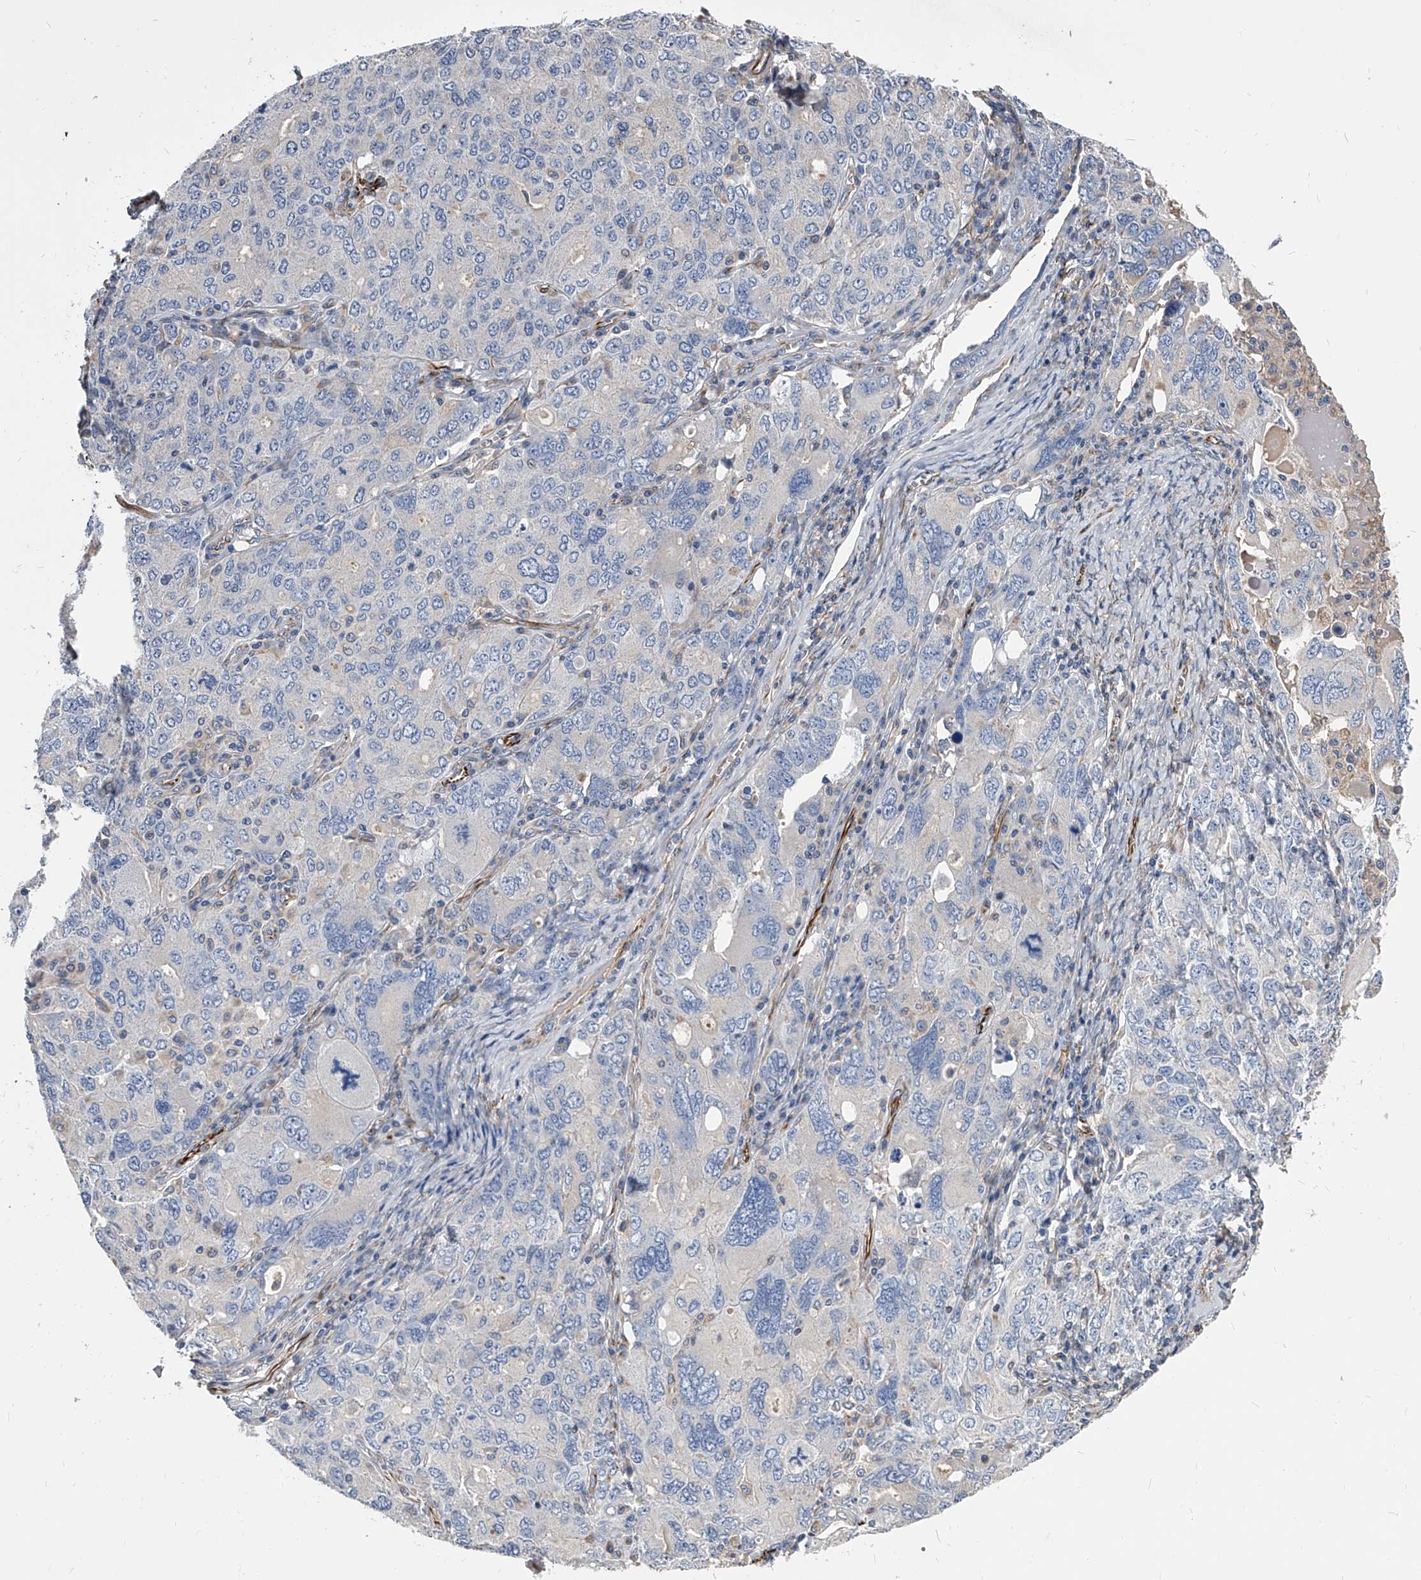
{"staining": {"intensity": "negative", "quantity": "none", "location": "none"}, "tissue": "ovarian cancer", "cell_type": "Tumor cells", "image_type": "cancer", "snomed": [{"axis": "morphology", "description": "Carcinoma, endometroid"}, {"axis": "topography", "description": "Ovary"}], "caption": "Image shows no significant protein staining in tumor cells of ovarian cancer.", "gene": "EFCAB7", "patient": {"sex": "female", "age": 62}}